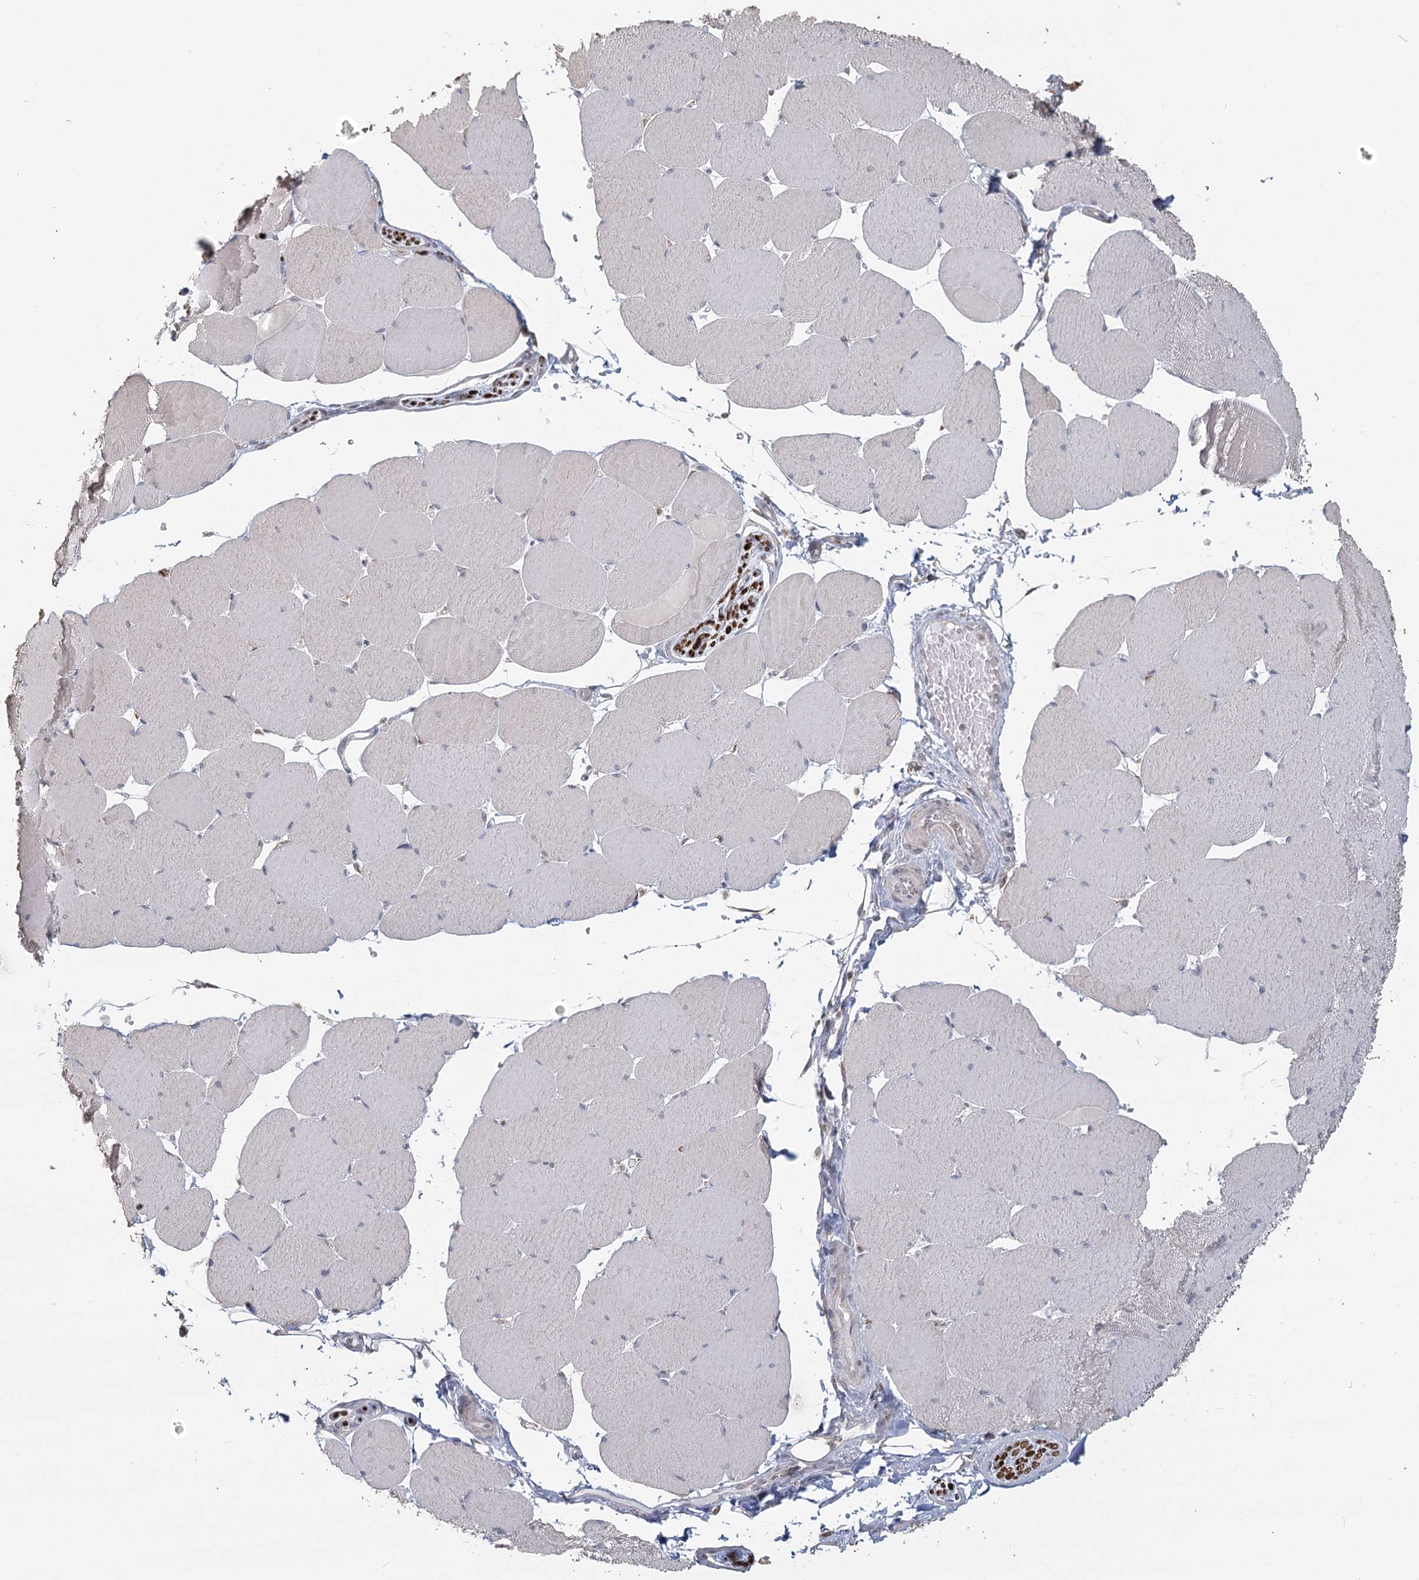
{"staining": {"intensity": "negative", "quantity": "none", "location": "none"}, "tissue": "skeletal muscle", "cell_type": "Myocytes", "image_type": "normal", "snomed": [{"axis": "morphology", "description": "Normal tissue, NOS"}, {"axis": "topography", "description": "Skeletal muscle"}, {"axis": "topography", "description": "Head-Neck"}], "caption": "DAB (3,3'-diaminobenzidine) immunohistochemical staining of normal skeletal muscle demonstrates no significant expression in myocytes. Nuclei are stained in blue.", "gene": "LACTB", "patient": {"sex": "male", "age": 66}}